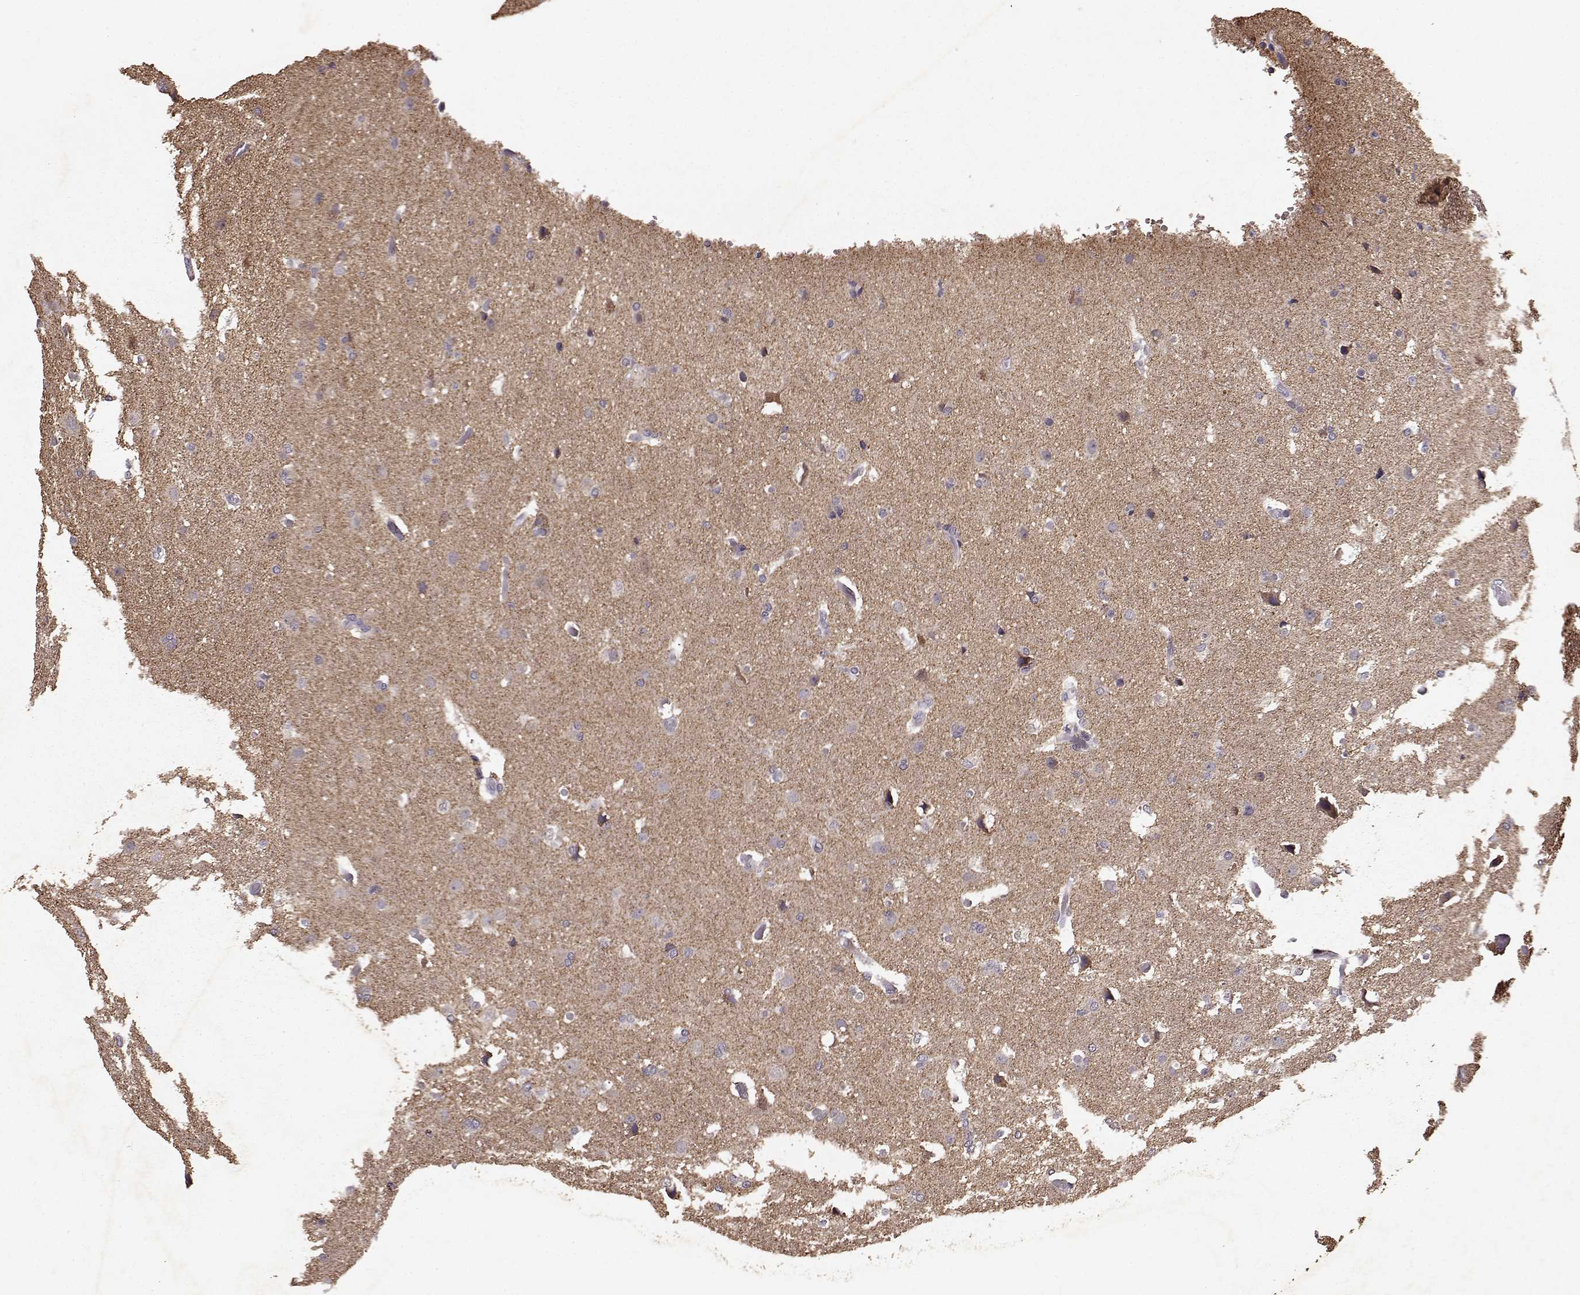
{"staining": {"intensity": "negative", "quantity": "none", "location": "none"}, "tissue": "glioma", "cell_type": "Tumor cells", "image_type": "cancer", "snomed": [{"axis": "morphology", "description": "Glioma, malignant, High grade"}, {"axis": "topography", "description": "Brain"}], "caption": "IHC of glioma exhibits no expression in tumor cells.", "gene": "FRRS1L", "patient": {"sex": "male", "age": 68}}